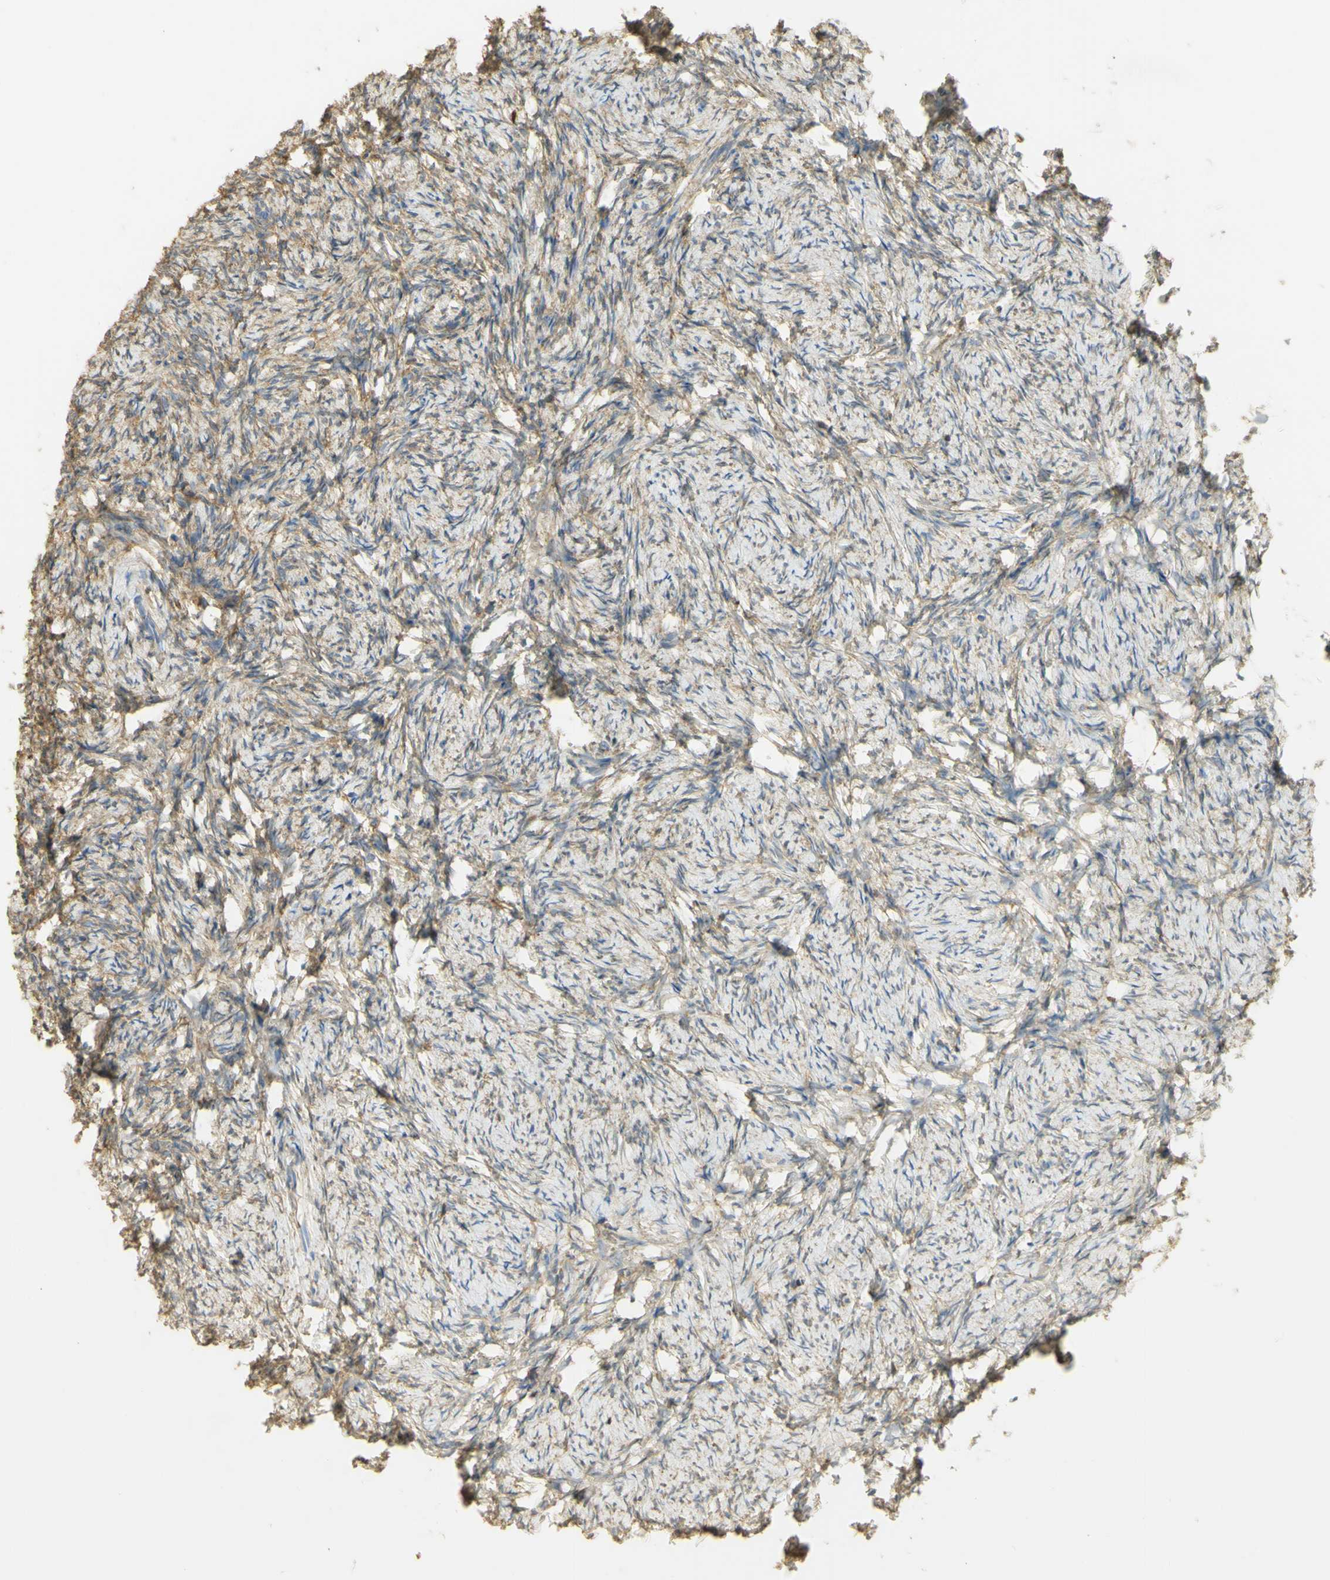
{"staining": {"intensity": "moderate", "quantity": "25%-75%", "location": "cytoplasmic/membranous"}, "tissue": "ovary", "cell_type": "Ovarian stroma cells", "image_type": "normal", "snomed": [{"axis": "morphology", "description": "Normal tissue, NOS"}, {"axis": "topography", "description": "Ovary"}], "caption": "A micrograph of ovary stained for a protein exhibits moderate cytoplasmic/membranous brown staining in ovarian stroma cells.", "gene": "PAK1", "patient": {"sex": "female", "age": 60}}